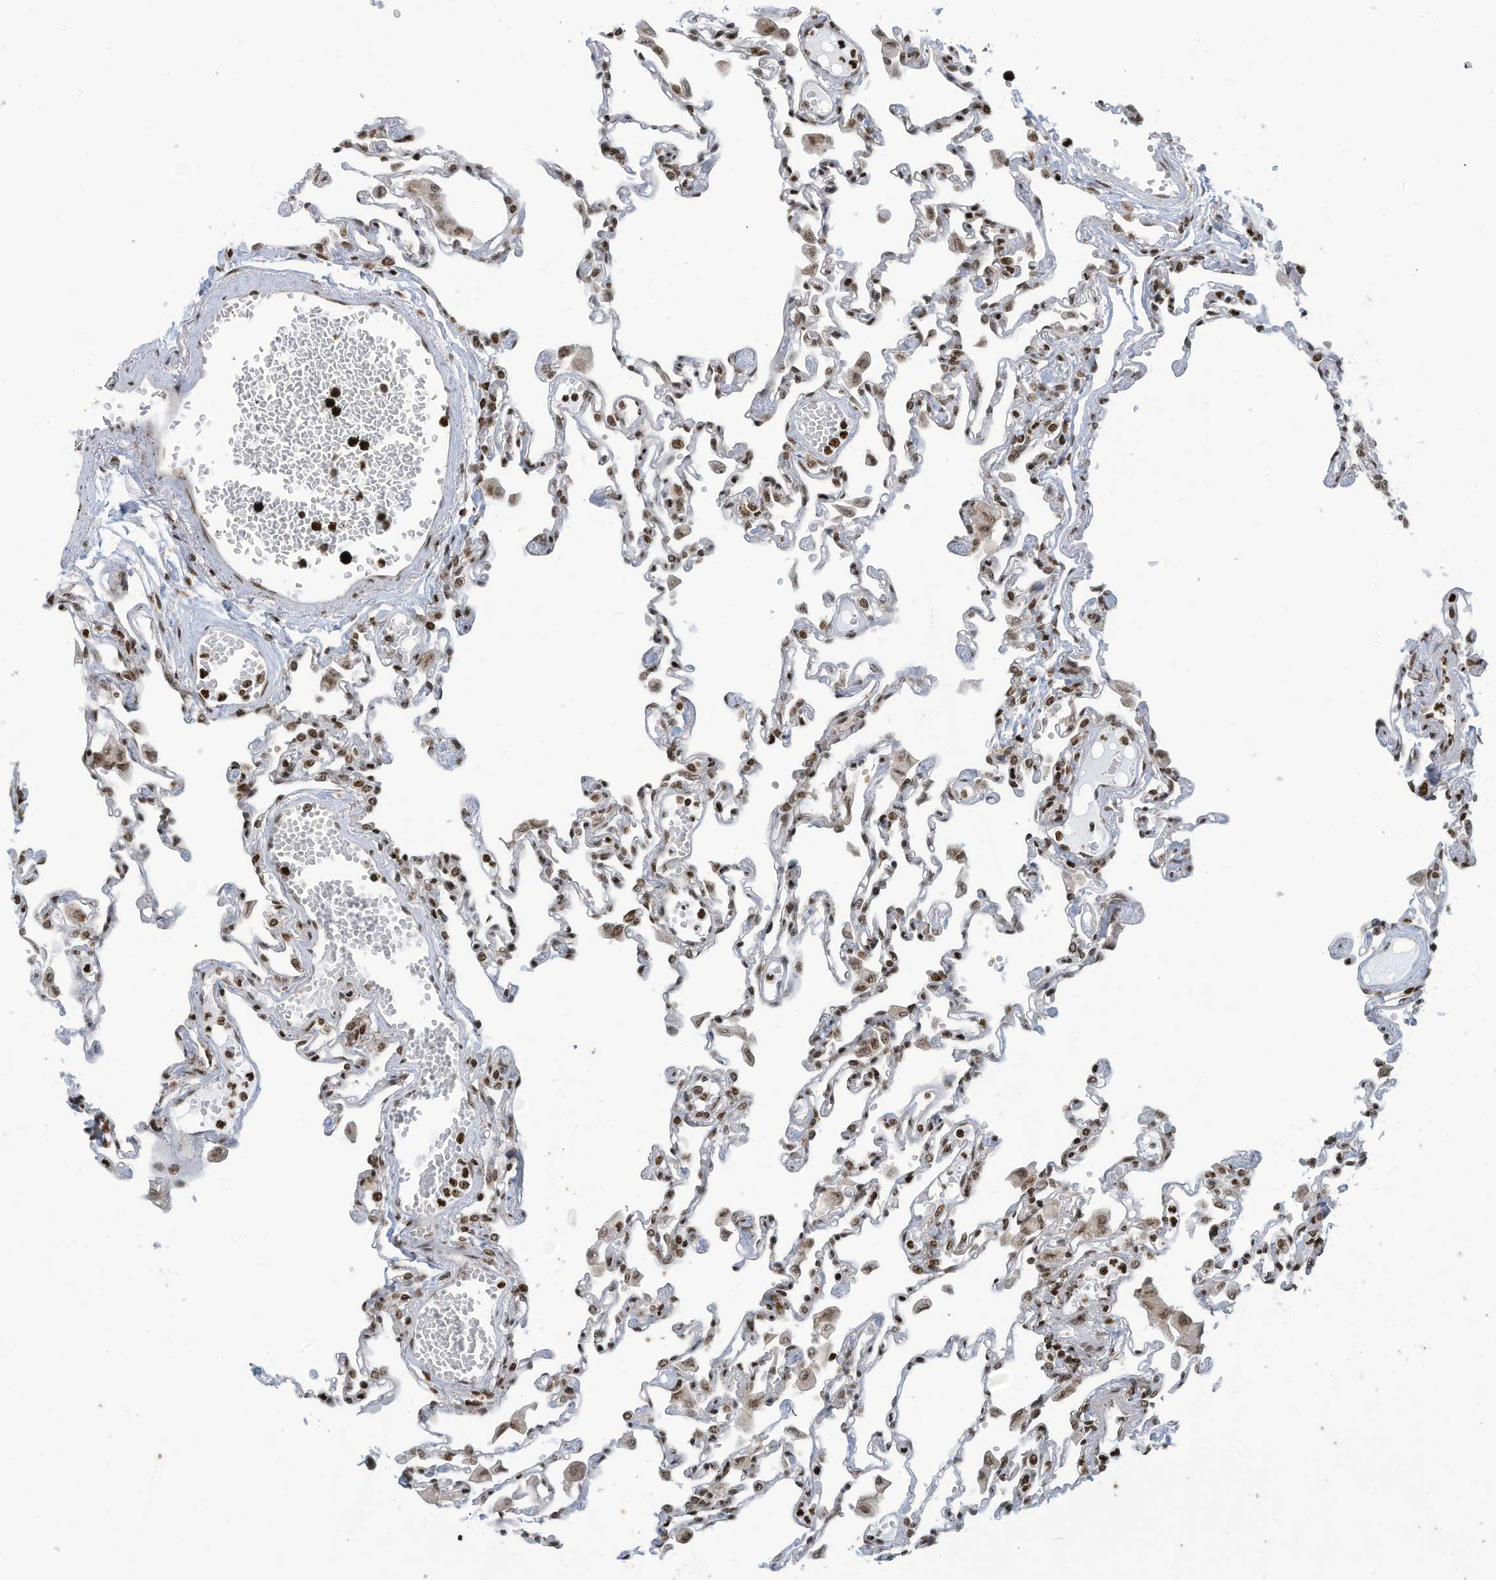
{"staining": {"intensity": "moderate", "quantity": ">75%", "location": "nuclear"}, "tissue": "lung", "cell_type": "Alveolar cells", "image_type": "normal", "snomed": [{"axis": "morphology", "description": "Normal tissue, NOS"}, {"axis": "topography", "description": "Bronchus"}, {"axis": "topography", "description": "Lung"}], "caption": "Immunohistochemistry (IHC) (DAB (3,3'-diaminobenzidine)) staining of unremarkable human lung exhibits moderate nuclear protein positivity in about >75% of alveolar cells. (DAB IHC with brightfield microscopy, high magnification).", "gene": "ADI1", "patient": {"sex": "female", "age": 49}}